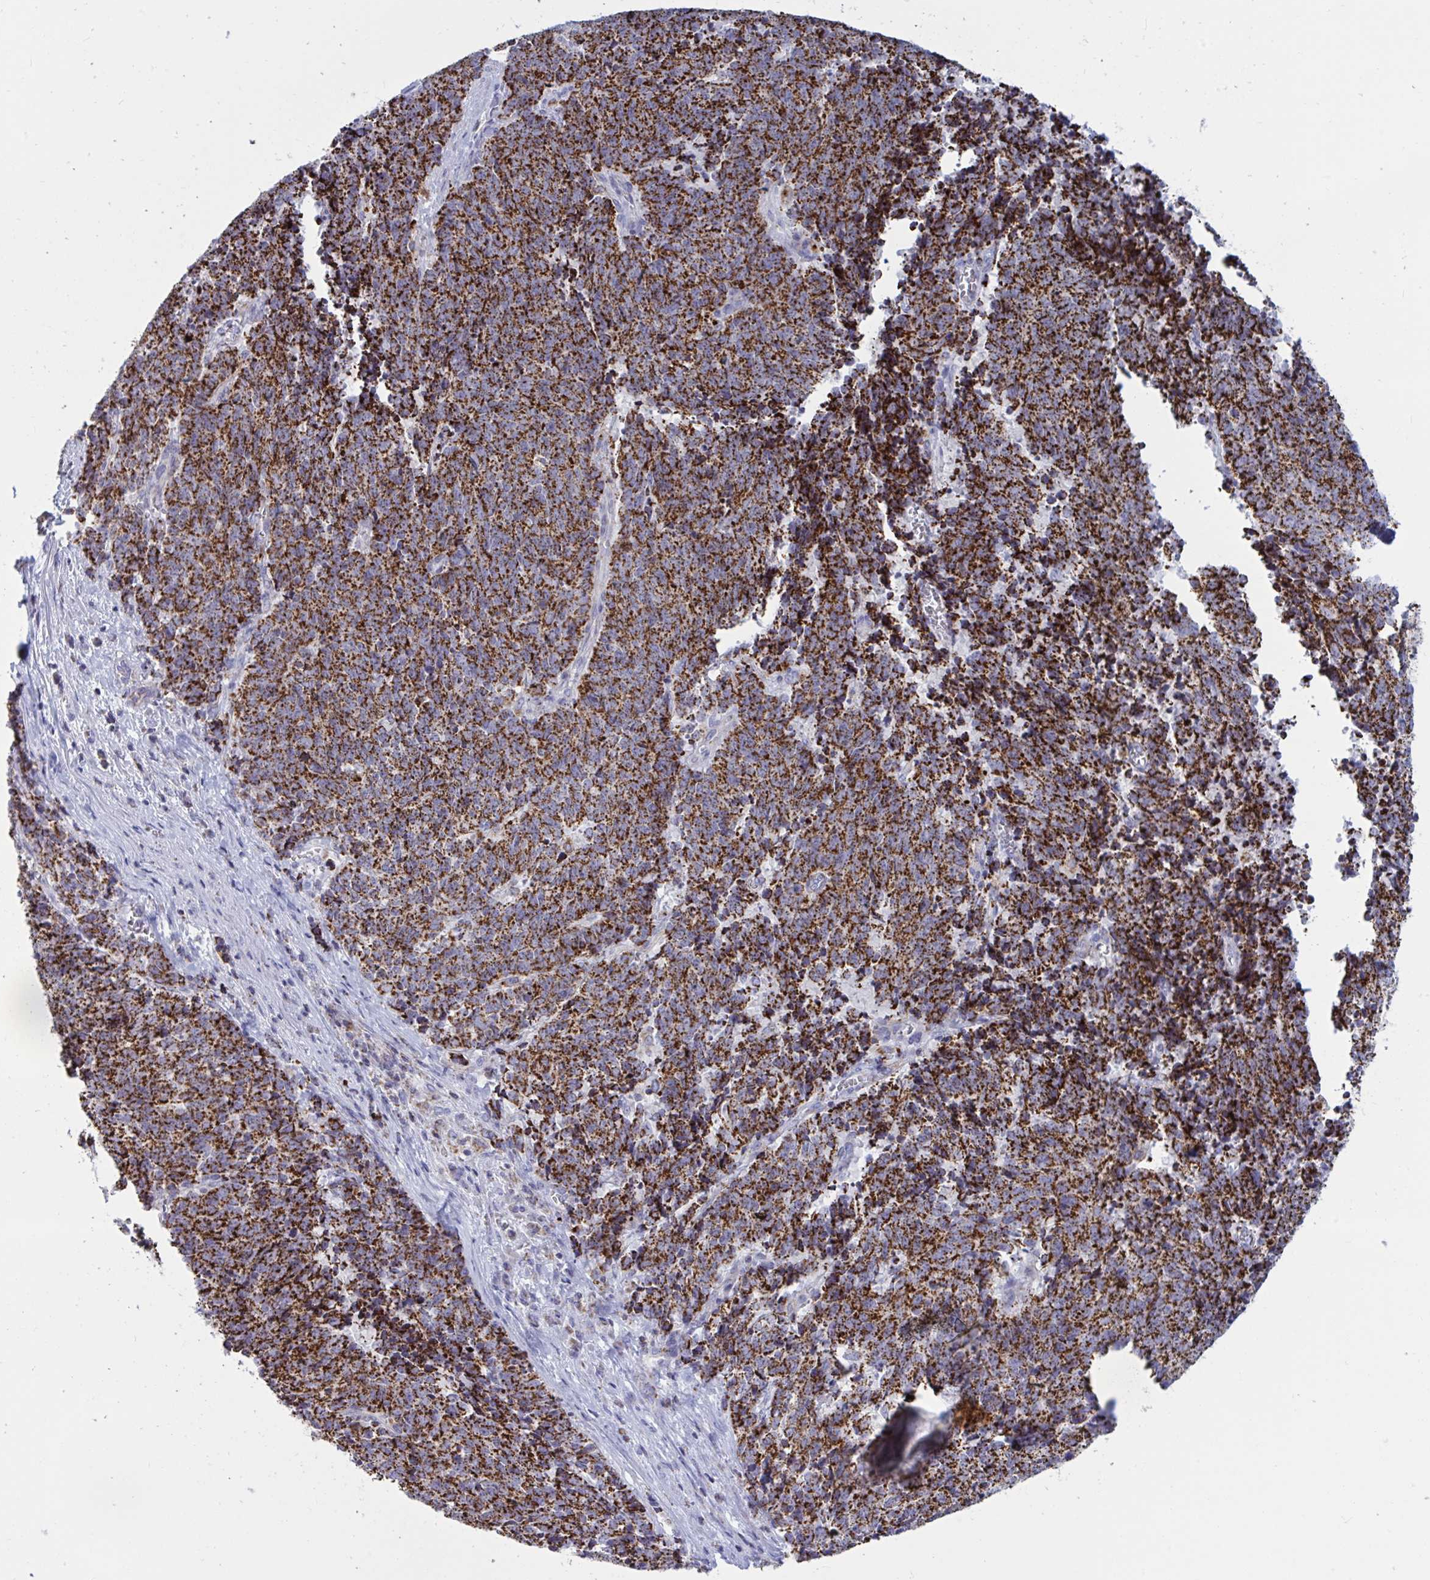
{"staining": {"intensity": "strong", "quantity": ">75%", "location": "cytoplasmic/membranous"}, "tissue": "cervical cancer", "cell_type": "Tumor cells", "image_type": "cancer", "snomed": [{"axis": "morphology", "description": "Squamous cell carcinoma, NOS"}, {"axis": "topography", "description": "Cervix"}], "caption": "IHC image of cervical cancer (squamous cell carcinoma) stained for a protein (brown), which exhibits high levels of strong cytoplasmic/membranous staining in approximately >75% of tumor cells.", "gene": "HSPE1", "patient": {"sex": "female", "age": 29}}